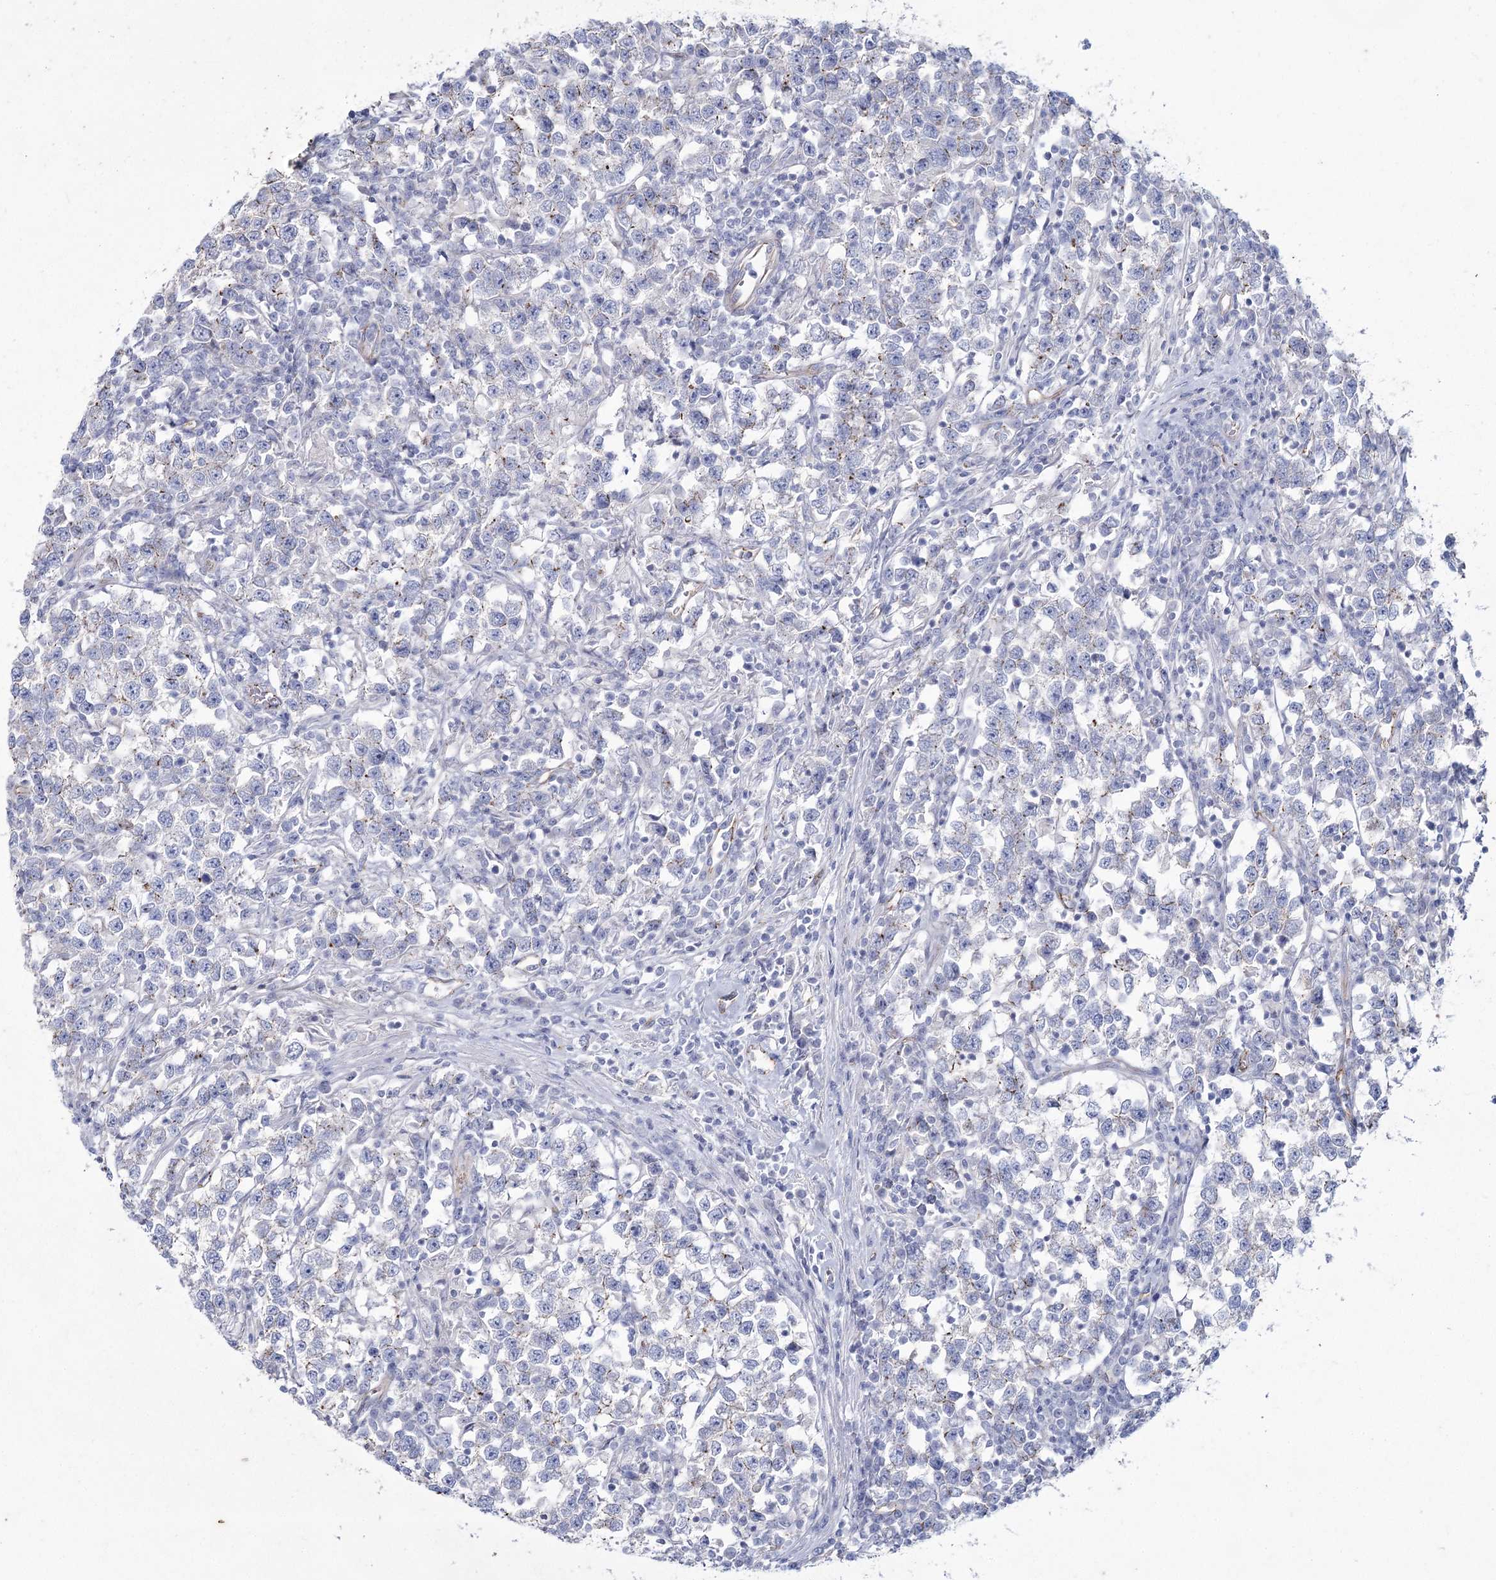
{"staining": {"intensity": "negative", "quantity": "none", "location": "none"}, "tissue": "testis cancer", "cell_type": "Tumor cells", "image_type": "cancer", "snomed": [{"axis": "morphology", "description": "Normal tissue, NOS"}, {"axis": "morphology", "description": "Seminoma, NOS"}, {"axis": "topography", "description": "Testis"}], "caption": "Tumor cells show no significant positivity in testis cancer (seminoma).", "gene": "LDLRAD3", "patient": {"sex": "male", "age": 43}}